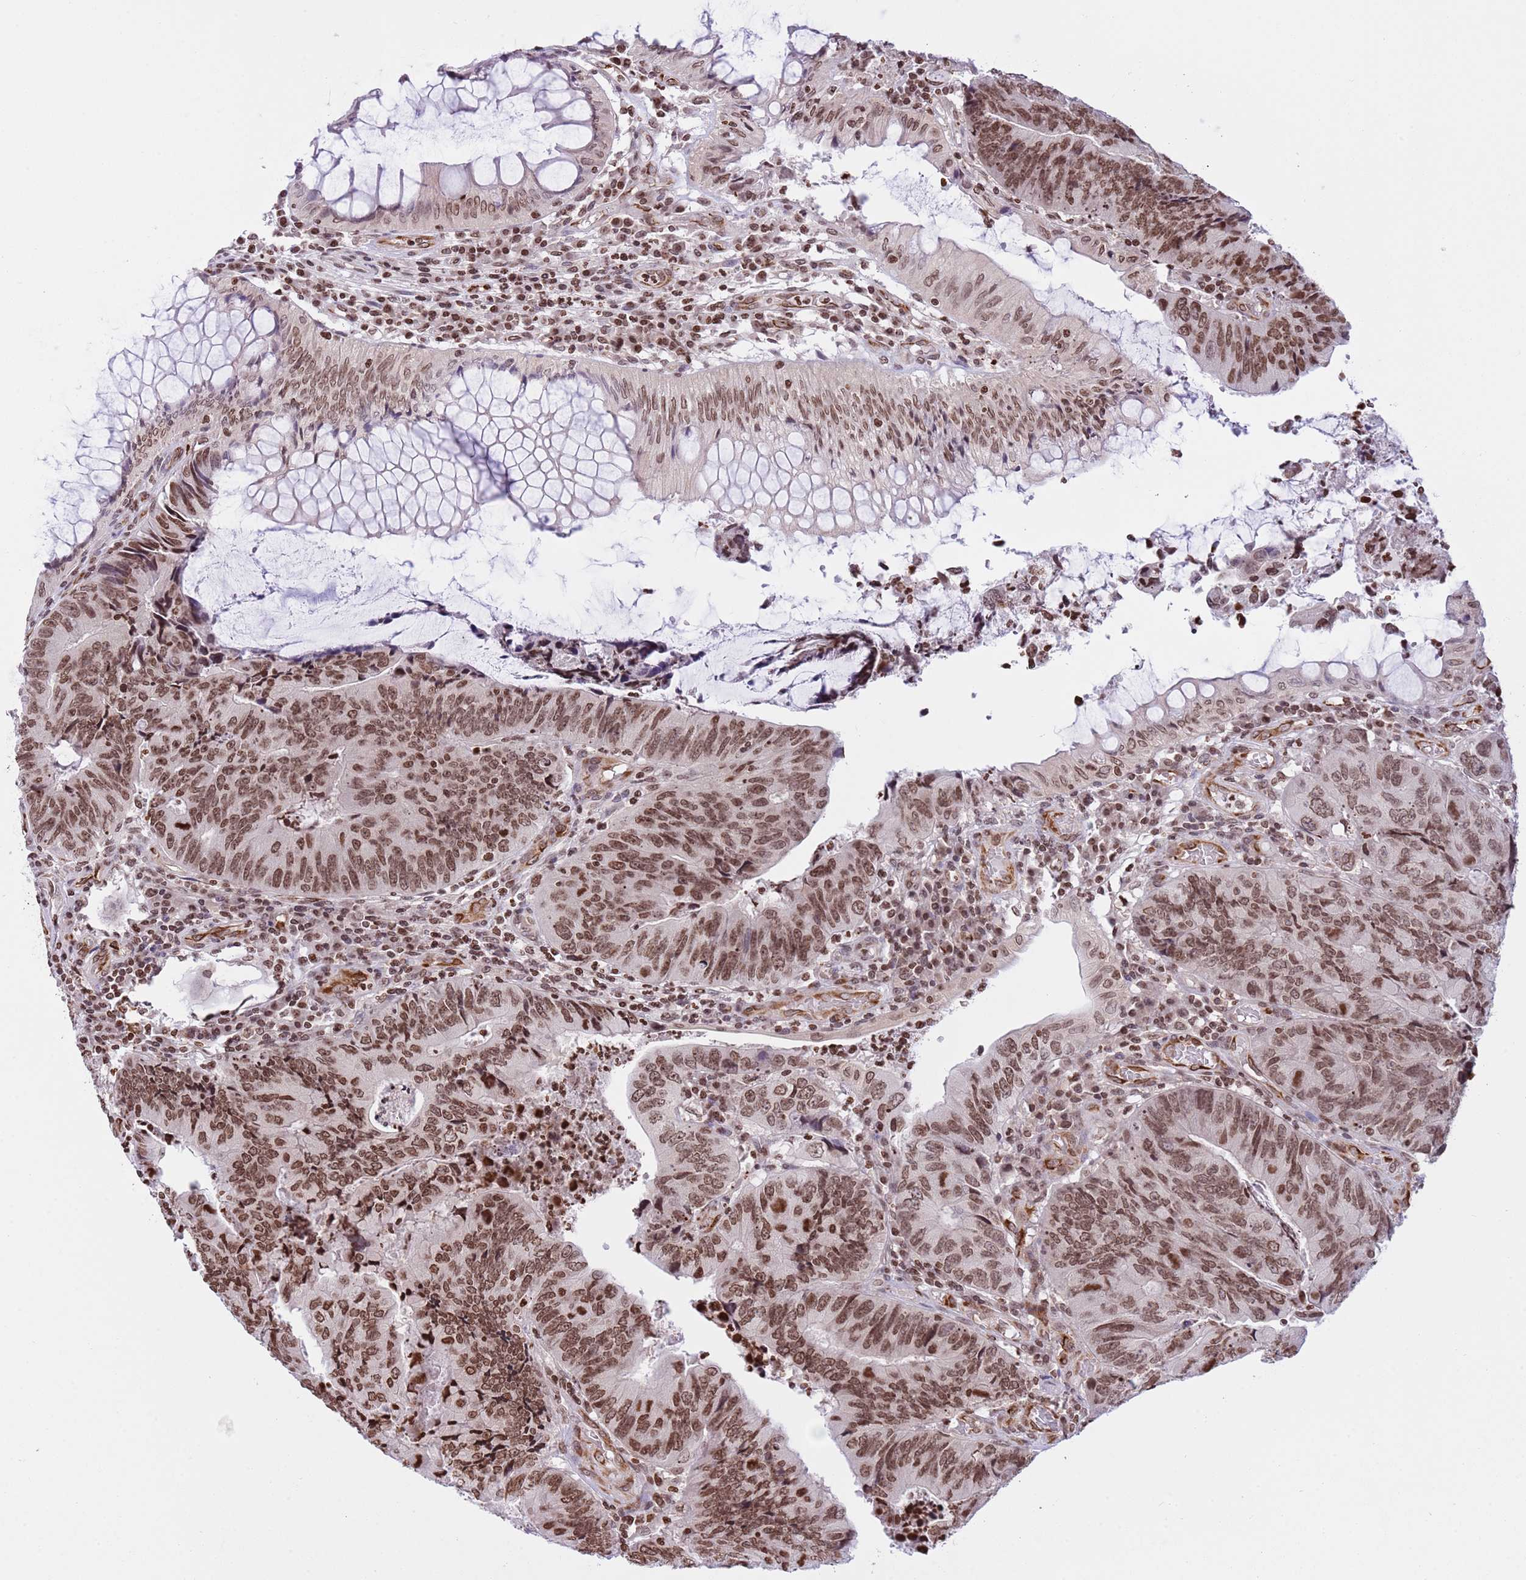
{"staining": {"intensity": "moderate", "quantity": ">75%", "location": "nuclear"}, "tissue": "colorectal cancer", "cell_type": "Tumor cells", "image_type": "cancer", "snomed": [{"axis": "morphology", "description": "Adenocarcinoma, NOS"}, {"axis": "topography", "description": "Colon"}], "caption": "Protein expression by immunohistochemistry (IHC) reveals moderate nuclear staining in approximately >75% of tumor cells in adenocarcinoma (colorectal). (Stains: DAB (3,3'-diaminobenzidine) in brown, nuclei in blue, Microscopy: brightfield microscopy at high magnification).", "gene": "NRIP1", "patient": {"sex": "female", "age": 67}}